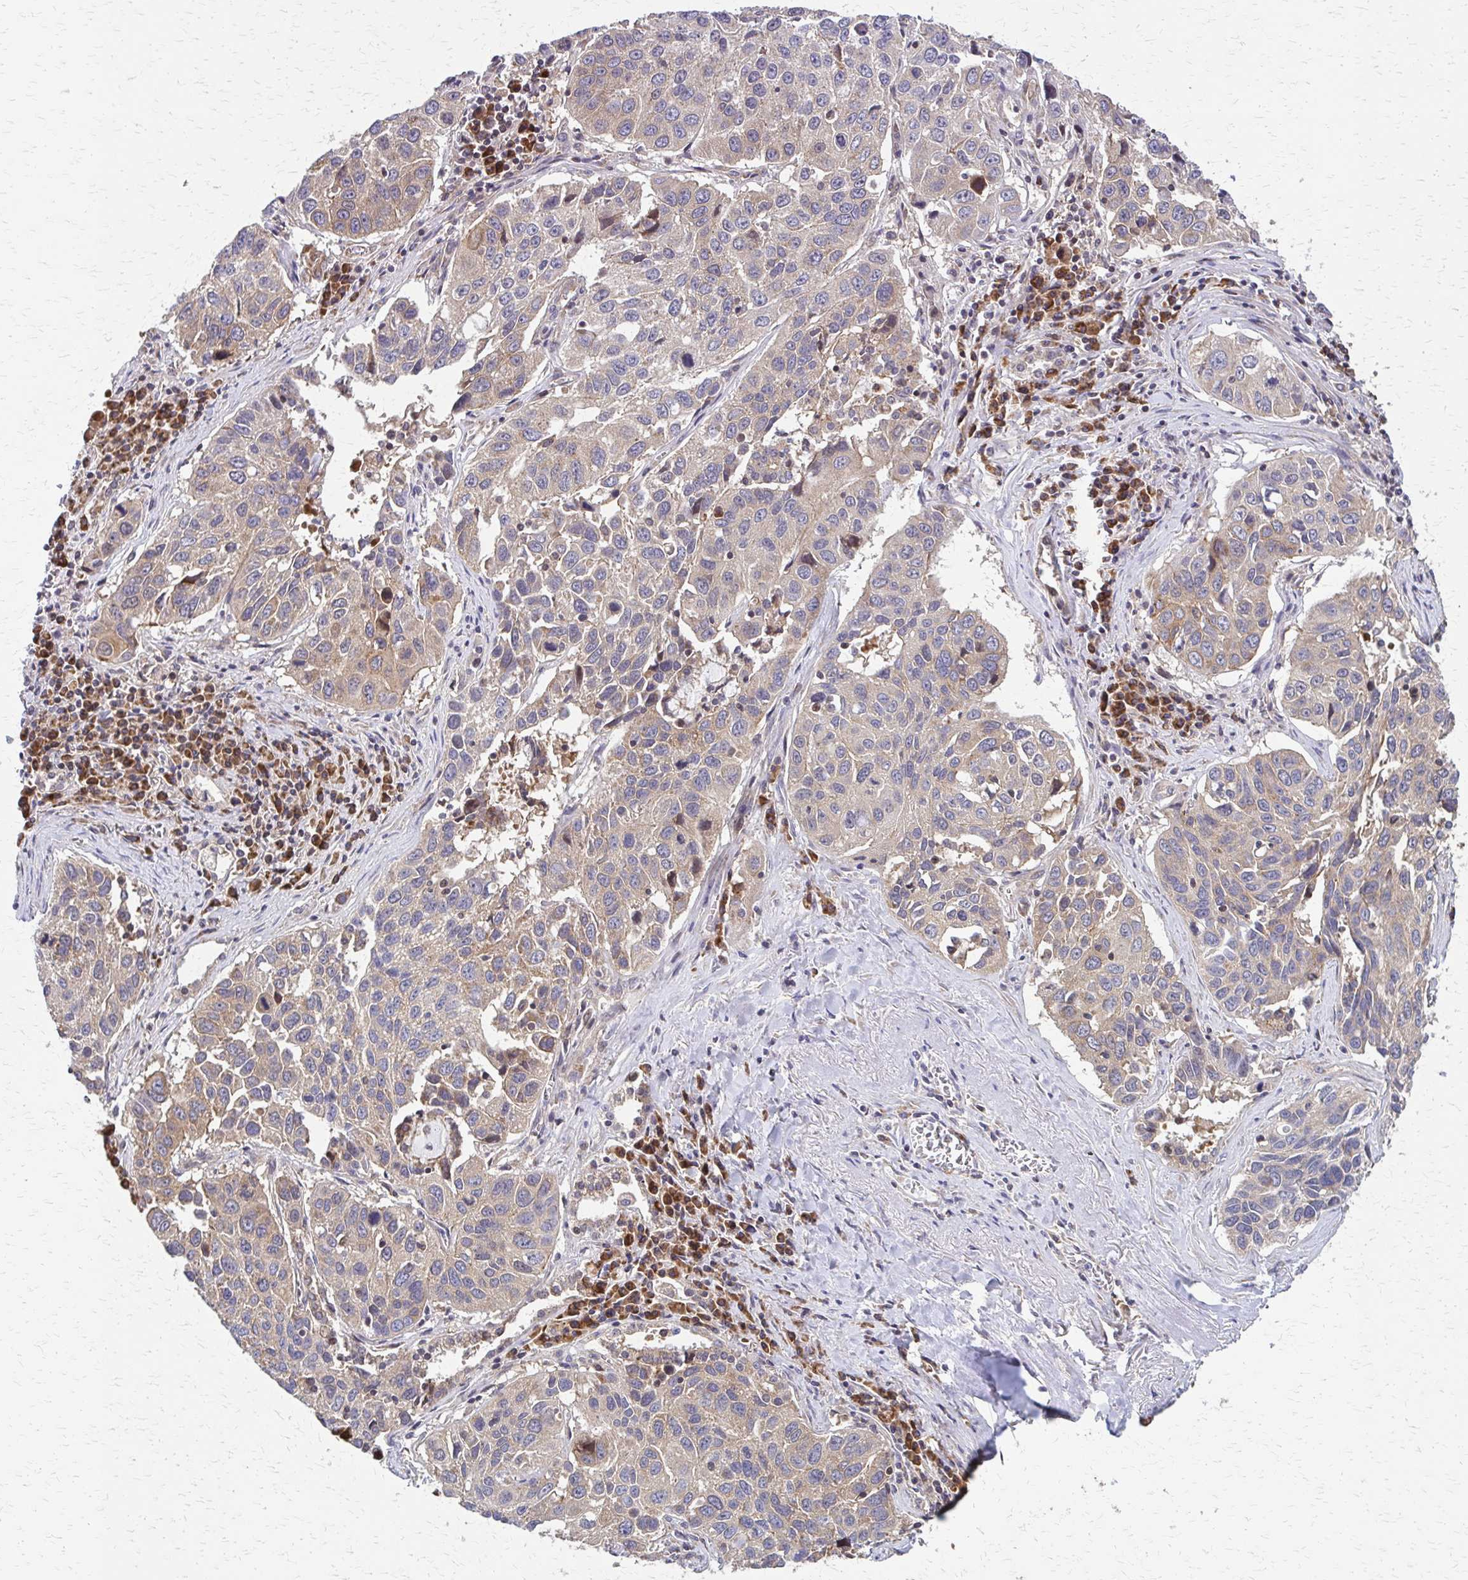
{"staining": {"intensity": "weak", "quantity": "25%-75%", "location": "cytoplasmic/membranous"}, "tissue": "lung cancer", "cell_type": "Tumor cells", "image_type": "cancer", "snomed": [{"axis": "morphology", "description": "Squamous cell carcinoma, NOS"}, {"axis": "topography", "description": "Lung"}], "caption": "Protein staining of lung cancer tissue shows weak cytoplasmic/membranous expression in approximately 25%-75% of tumor cells. (brown staining indicates protein expression, while blue staining denotes nuclei).", "gene": "EEF2", "patient": {"sex": "female", "age": 61}}